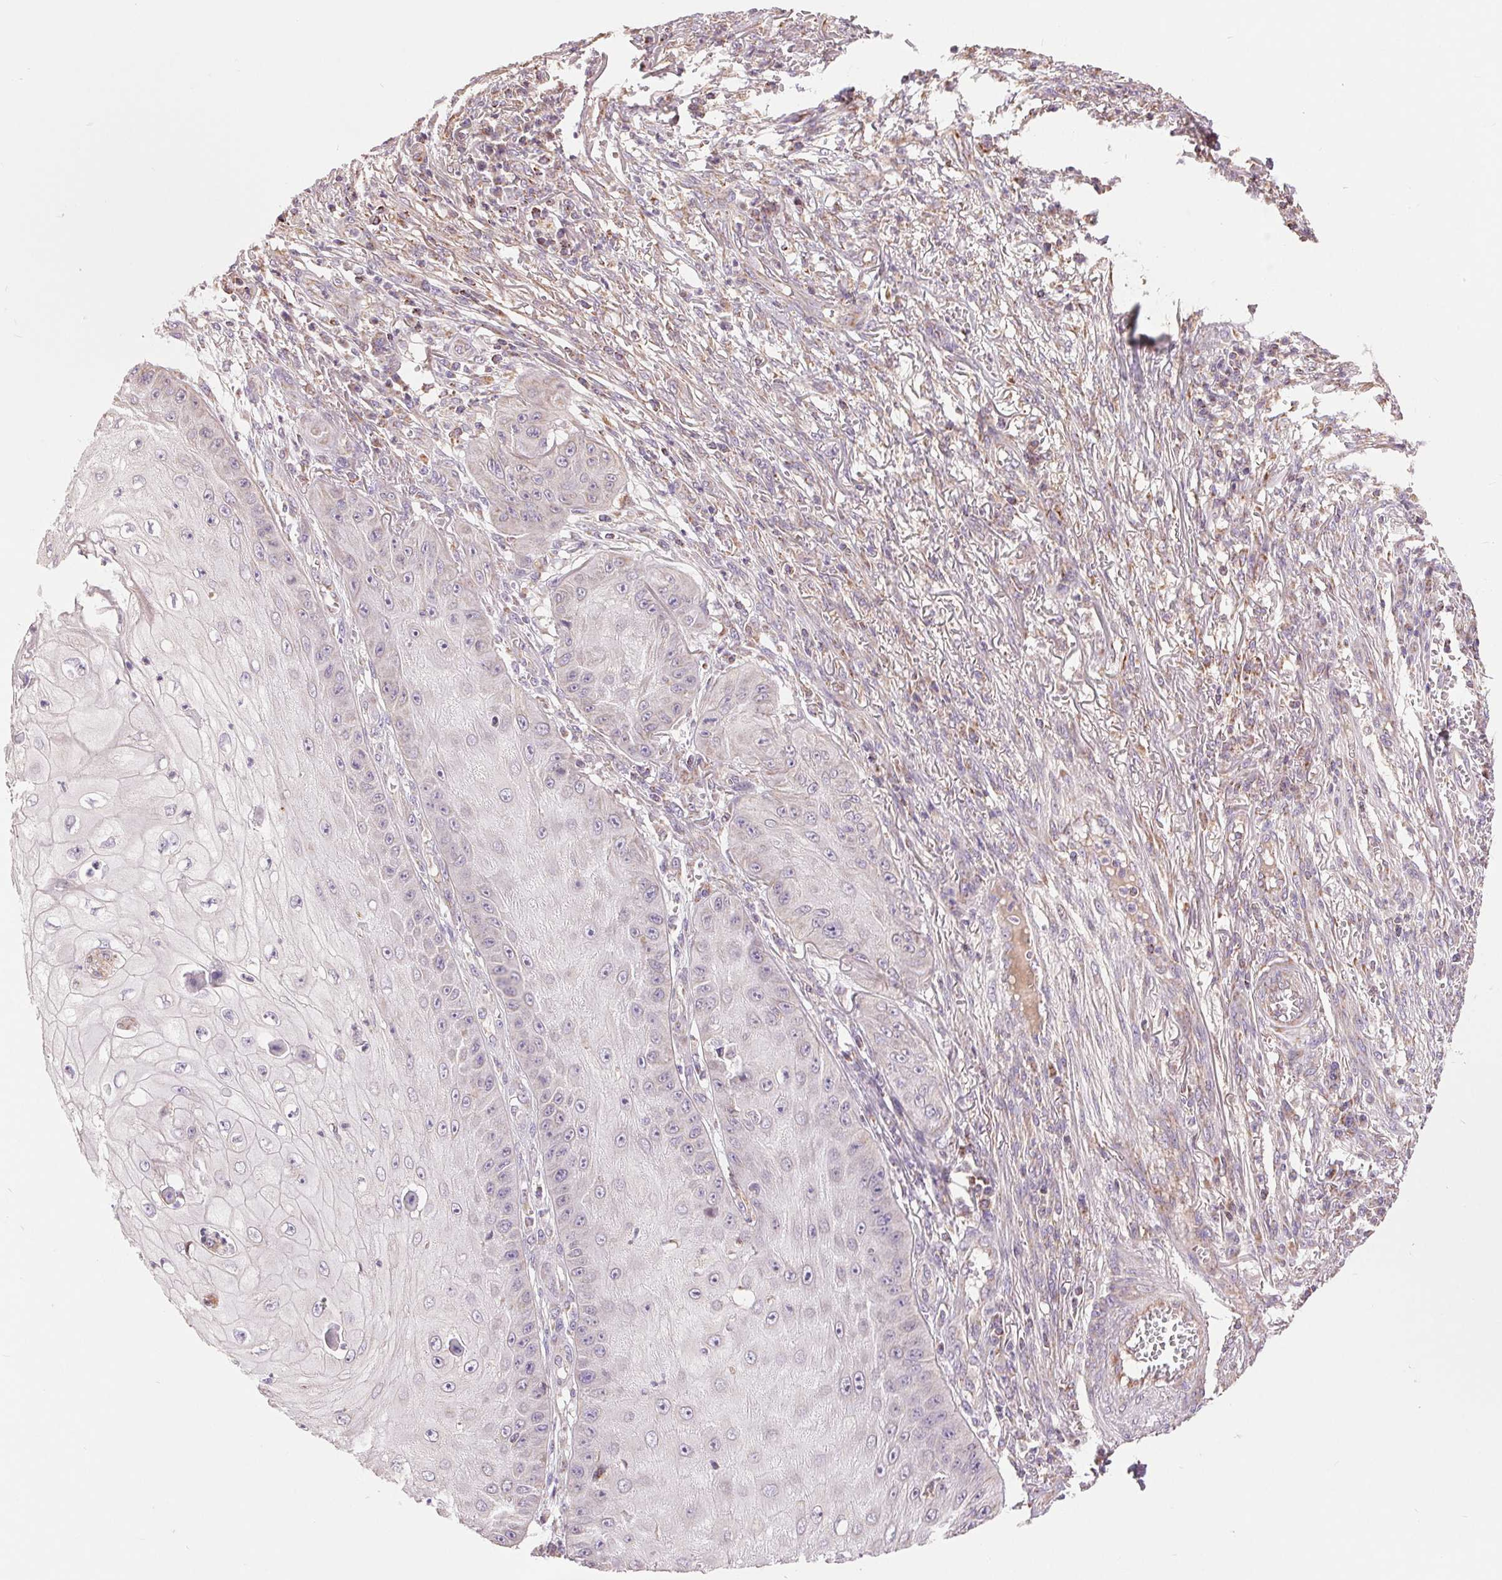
{"staining": {"intensity": "negative", "quantity": "none", "location": "none"}, "tissue": "skin cancer", "cell_type": "Tumor cells", "image_type": "cancer", "snomed": [{"axis": "morphology", "description": "Squamous cell carcinoma, NOS"}, {"axis": "topography", "description": "Skin"}], "caption": "The histopathology image demonstrates no significant positivity in tumor cells of skin squamous cell carcinoma. (DAB (3,3'-diaminobenzidine) immunohistochemistry with hematoxylin counter stain).", "gene": "DGUOK", "patient": {"sex": "male", "age": 70}}